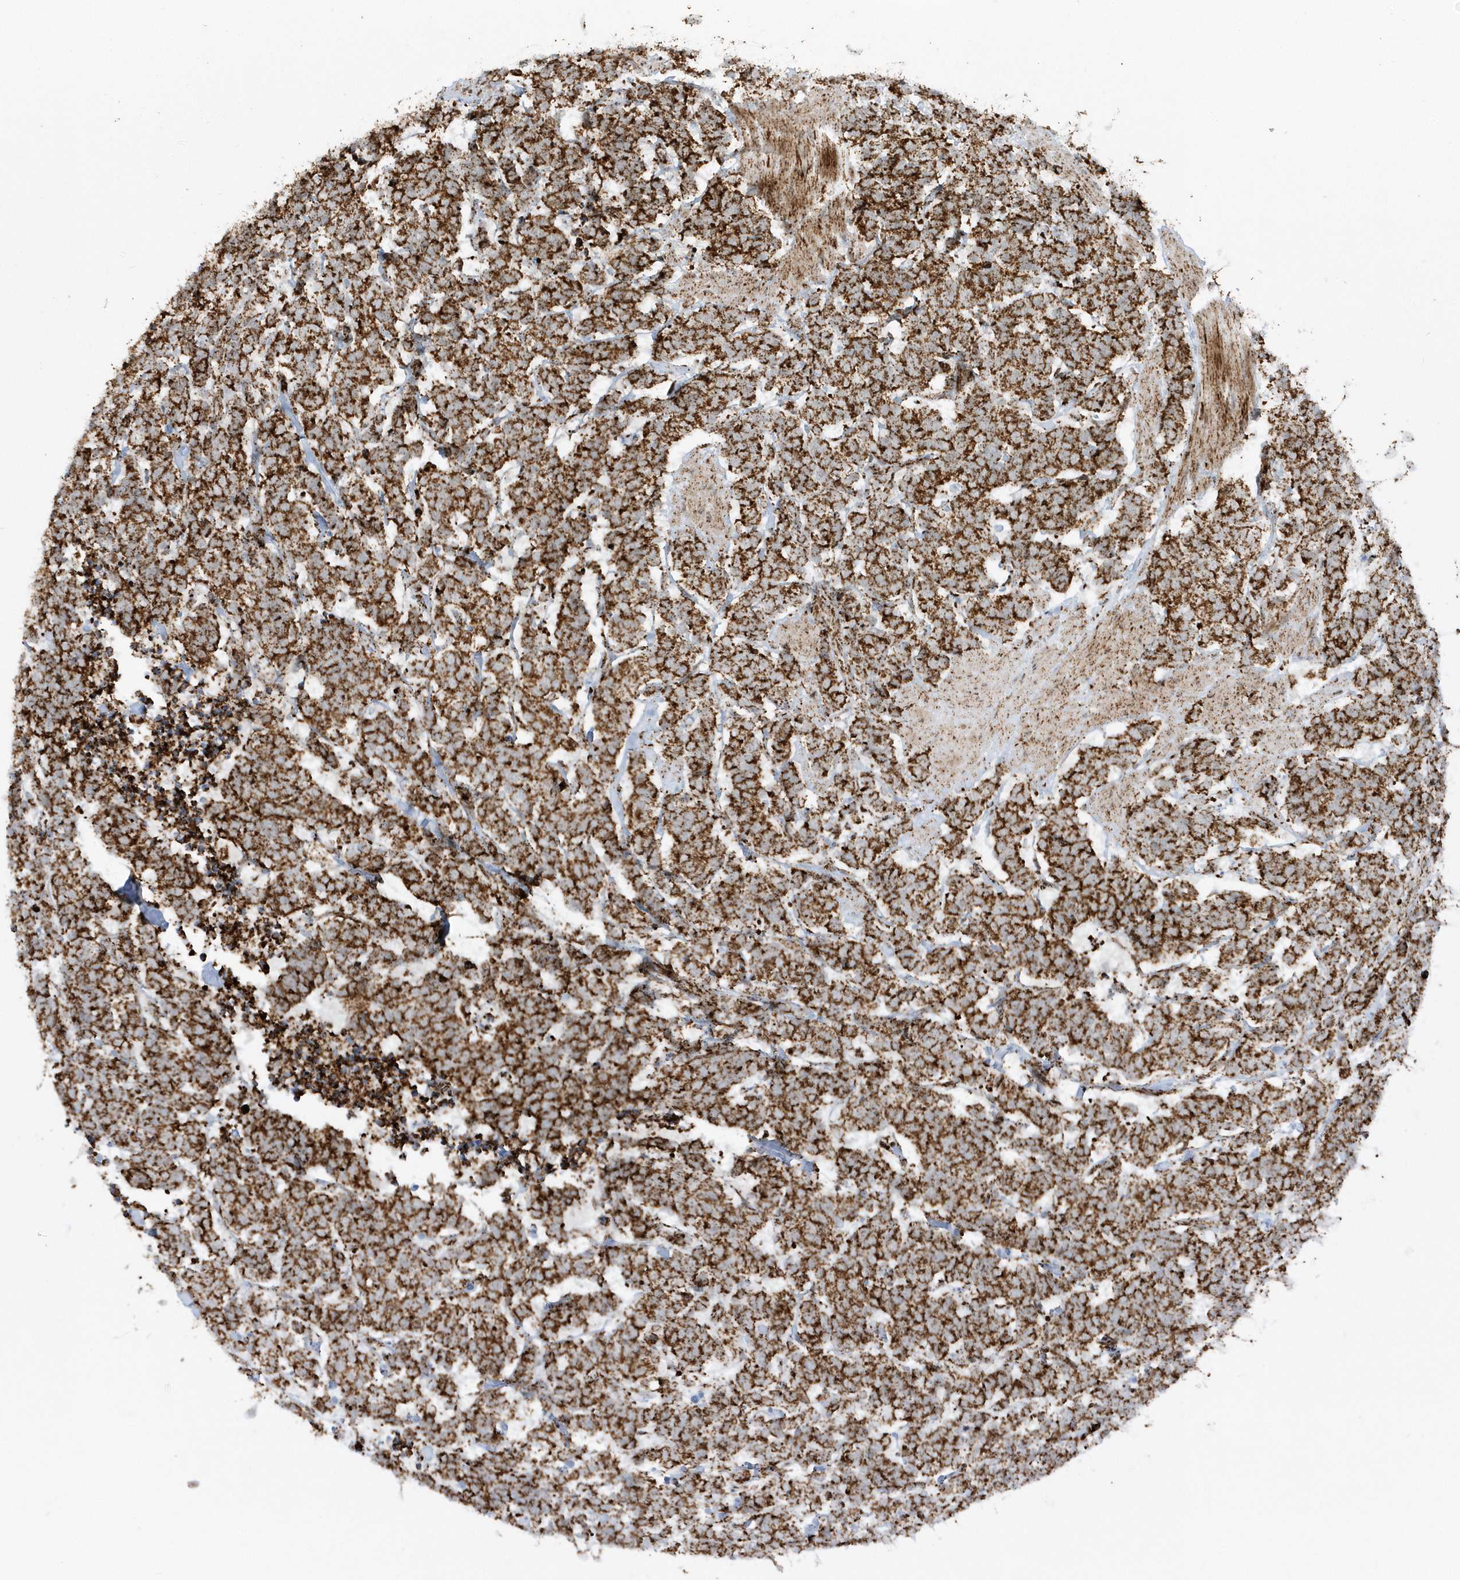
{"staining": {"intensity": "strong", "quantity": ">75%", "location": "cytoplasmic/membranous"}, "tissue": "carcinoid", "cell_type": "Tumor cells", "image_type": "cancer", "snomed": [{"axis": "morphology", "description": "Carcinoma, NOS"}, {"axis": "morphology", "description": "Carcinoid, malignant, NOS"}, {"axis": "topography", "description": "Urinary bladder"}], "caption": "Immunohistochemical staining of carcinoid (malignant) reveals strong cytoplasmic/membranous protein staining in approximately >75% of tumor cells.", "gene": "CRY2", "patient": {"sex": "male", "age": 57}}